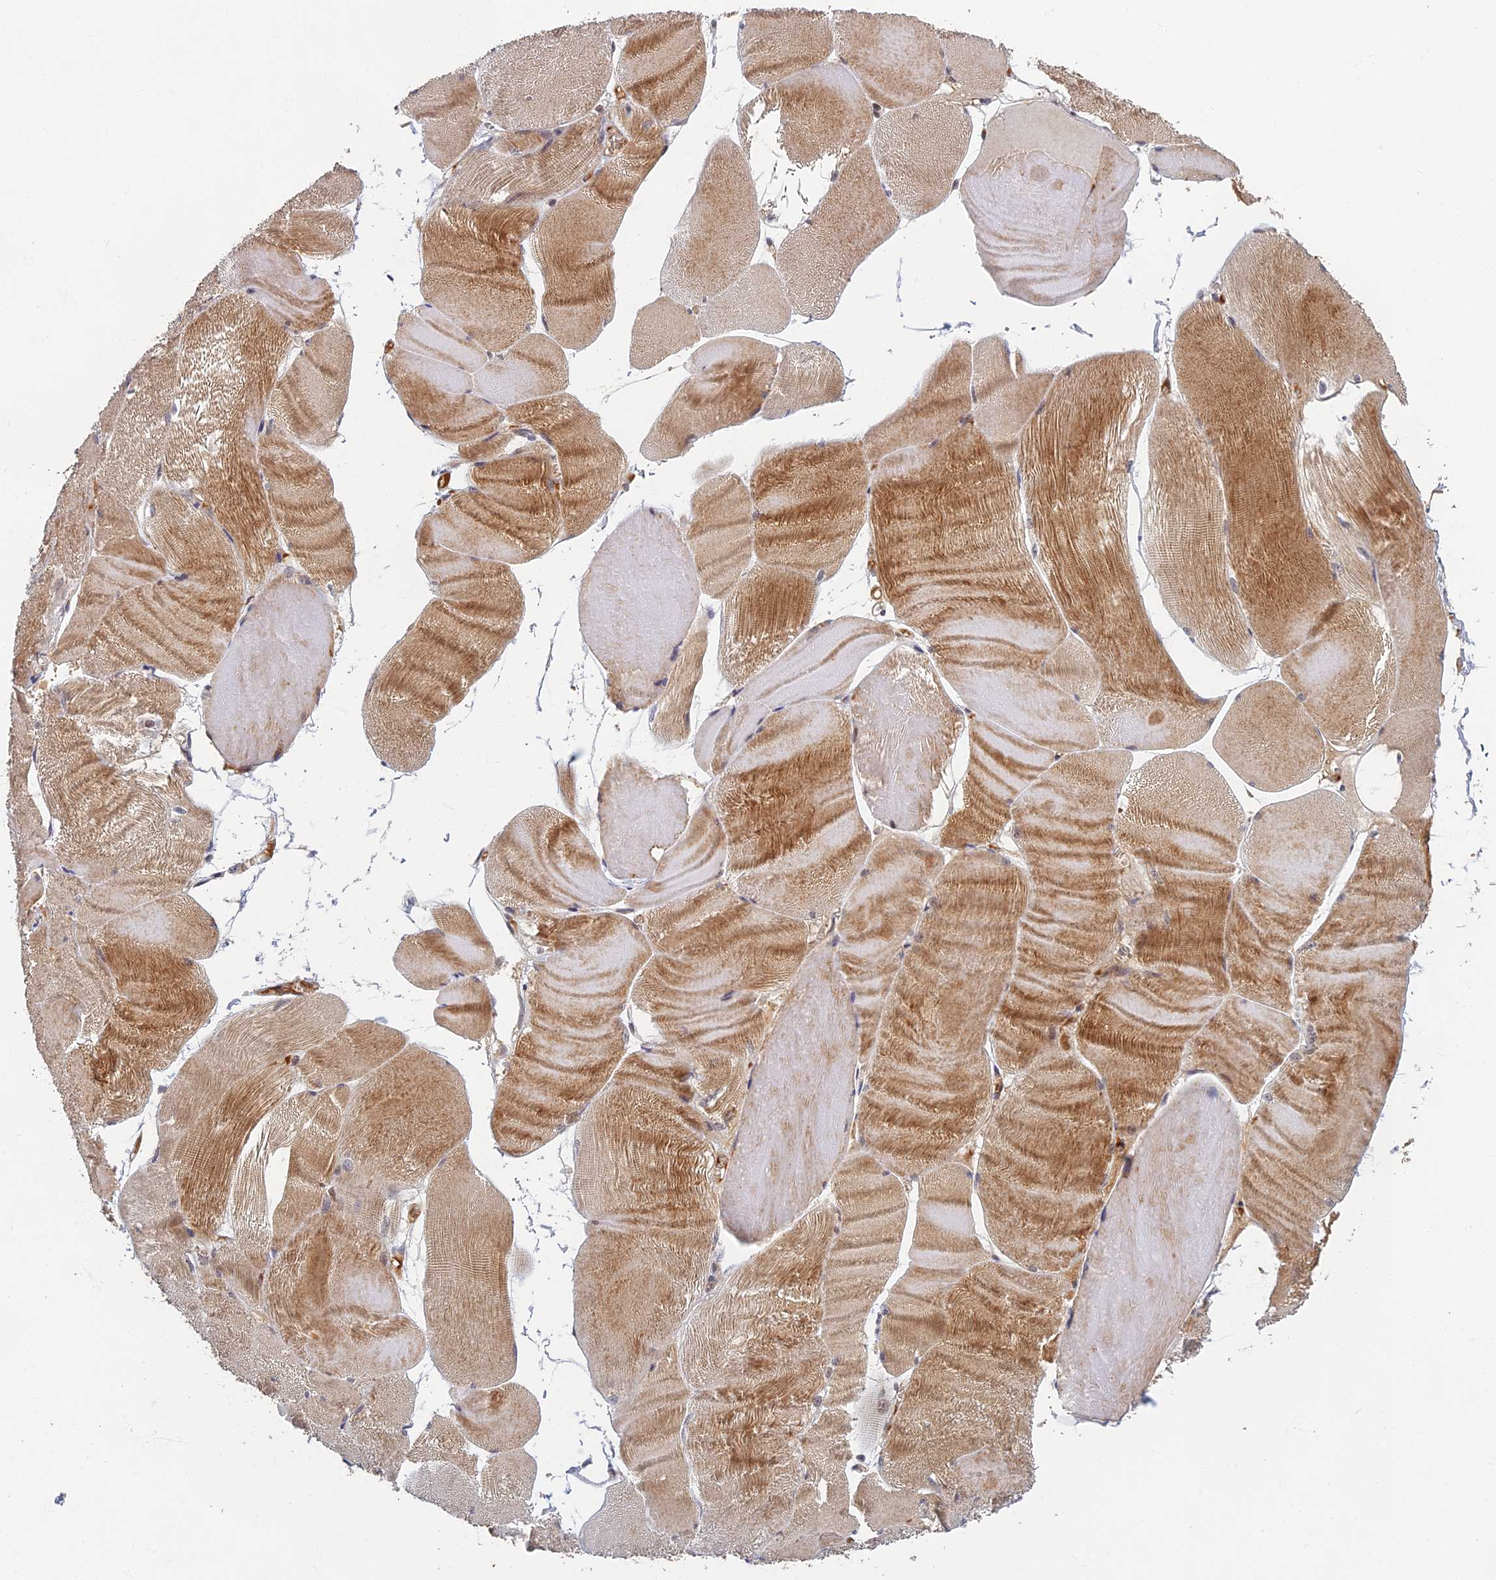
{"staining": {"intensity": "moderate", "quantity": "25%-75%", "location": "cytoplasmic/membranous"}, "tissue": "skeletal muscle", "cell_type": "Myocytes", "image_type": "normal", "snomed": [{"axis": "morphology", "description": "Normal tissue, NOS"}, {"axis": "morphology", "description": "Basal cell carcinoma"}, {"axis": "topography", "description": "Skeletal muscle"}], "caption": "Moderate cytoplasmic/membranous protein staining is identified in about 25%-75% of myocytes in skeletal muscle. The staining was performed using DAB (3,3'-diaminobenzidine) to visualize the protein expression in brown, while the nuclei were stained in blue with hematoxylin (Magnification: 20x).", "gene": "EARS2", "patient": {"sex": "female", "age": 64}}